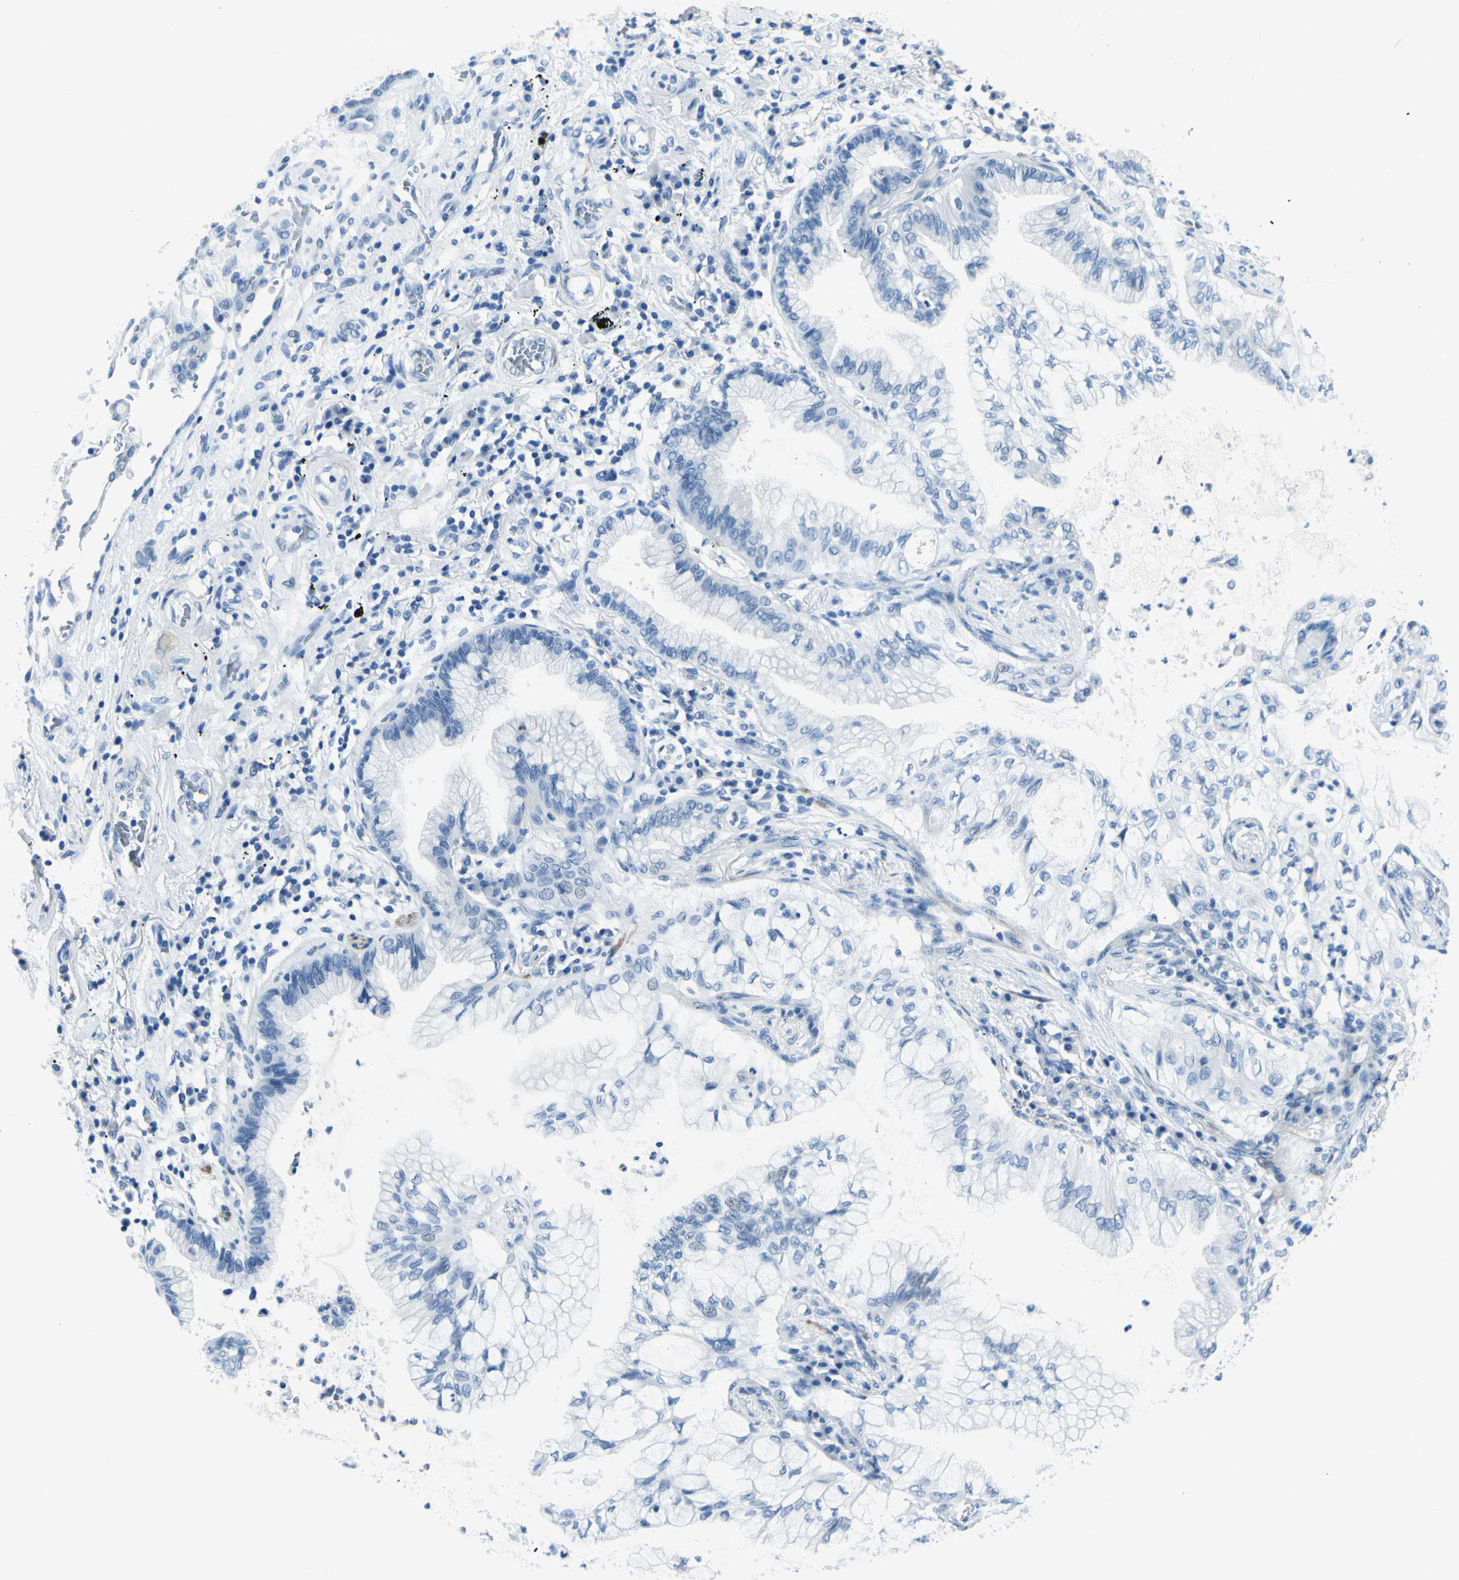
{"staining": {"intensity": "negative", "quantity": "none", "location": "none"}, "tissue": "lung cancer", "cell_type": "Tumor cells", "image_type": "cancer", "snomed": [{"axis": "morphology", "description": "Adenocarcinoma, NOS"}, {"axis": "topography", "description": "Lung"}], "caption": "Micrograph shows no protein positivity in tumor cells of lung cancer (adenocarcinoma) tissue.", "gene": "CDH15", "patient": {"sex": "female", "age": 70}}